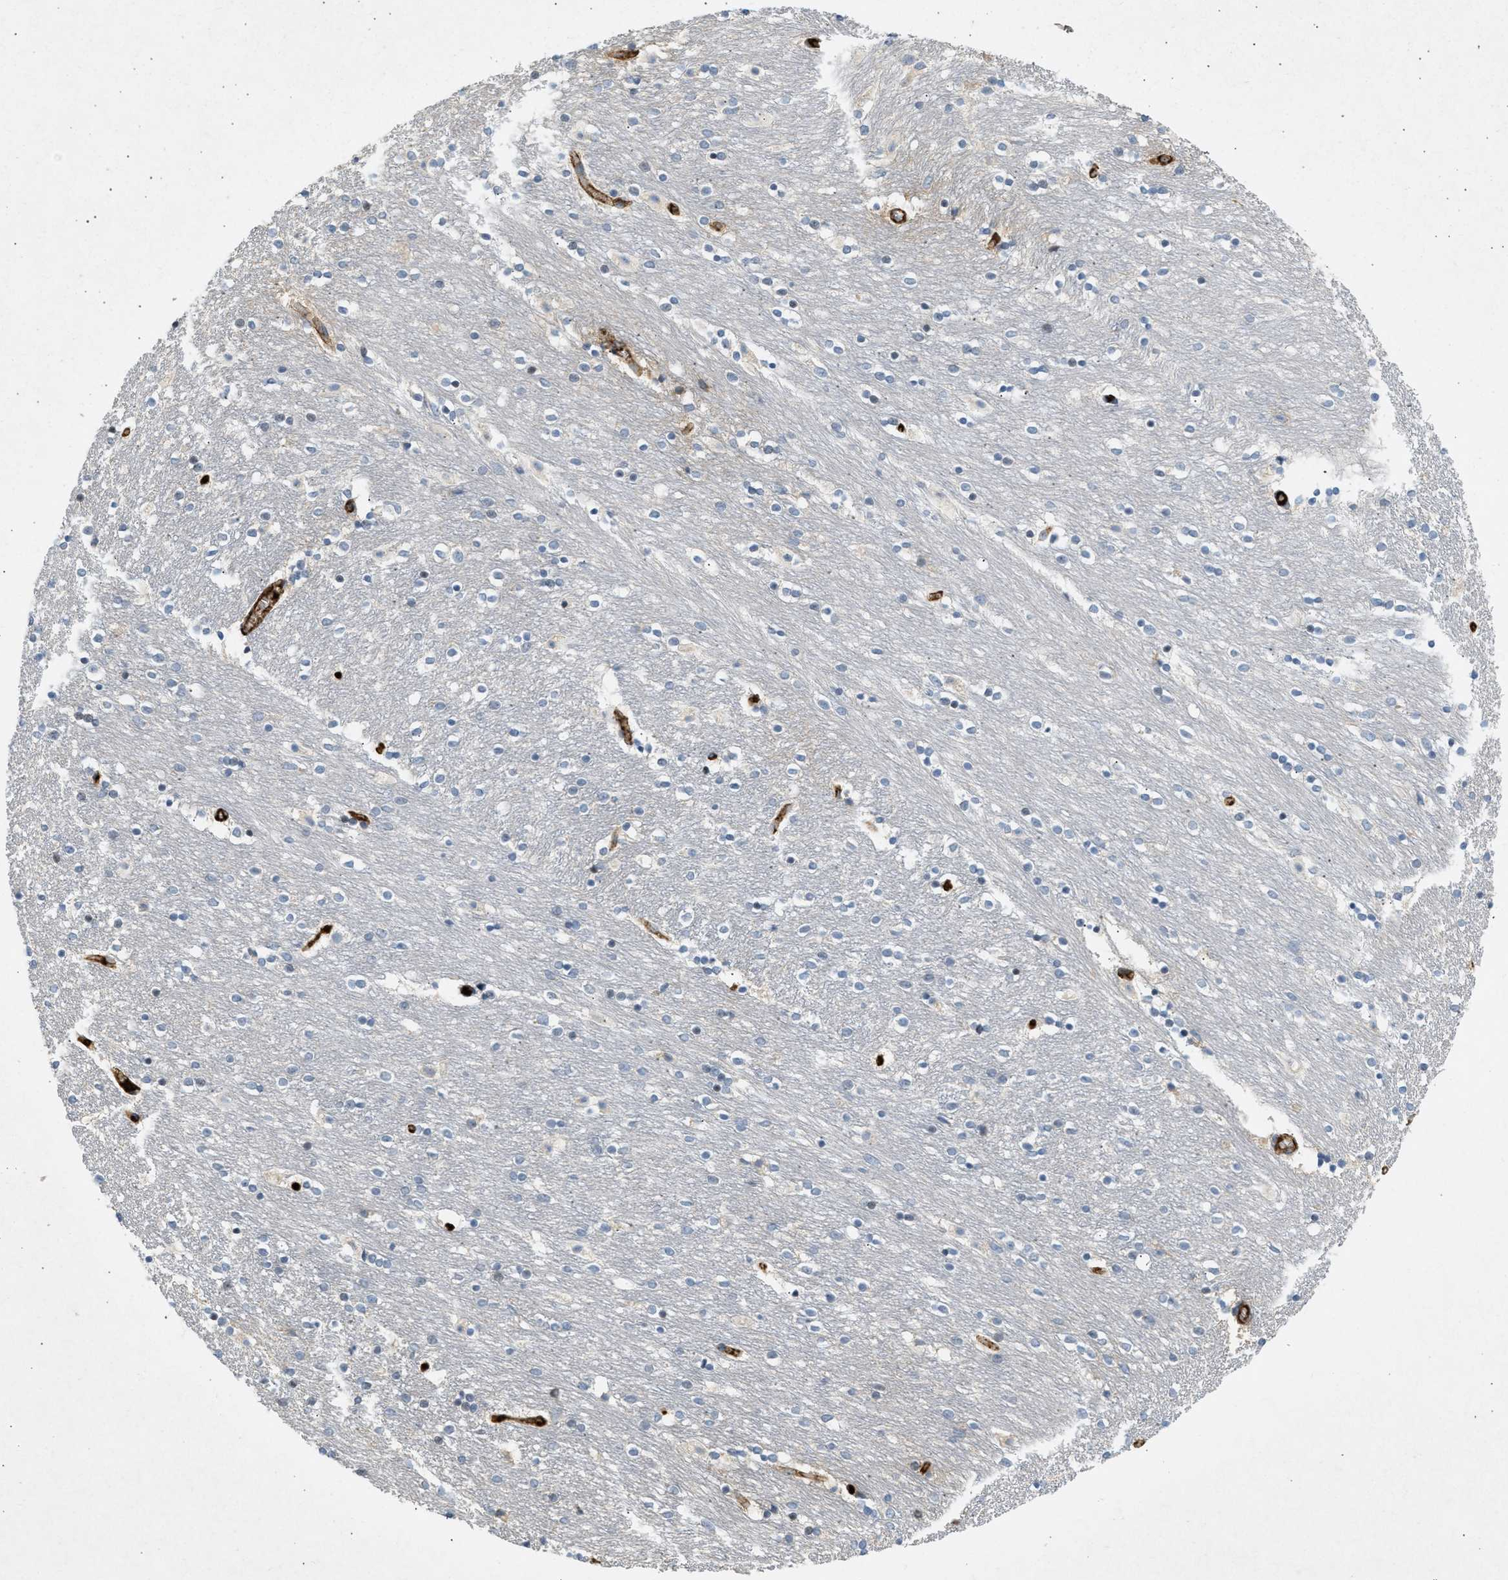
{"staining": {"intensity": "weak", "quantity": "<25%", "location": "cytoplasmic/membranous"}, "tissue": "caudate", "cell_type": "Glial cells", "image_type": "normal", "snomed": [{"axis": "morphology", "description": "Normal tissue, NOS"}, {"axis": "topography", "description": "Lateral ventricle wall"}], "caption": "This is a image of immunohistochemistry staining of unremarkable caudate, which shows no positivity in glial cells.", "gene": "F8", "patient": {"sex": "female", "age": 54}}